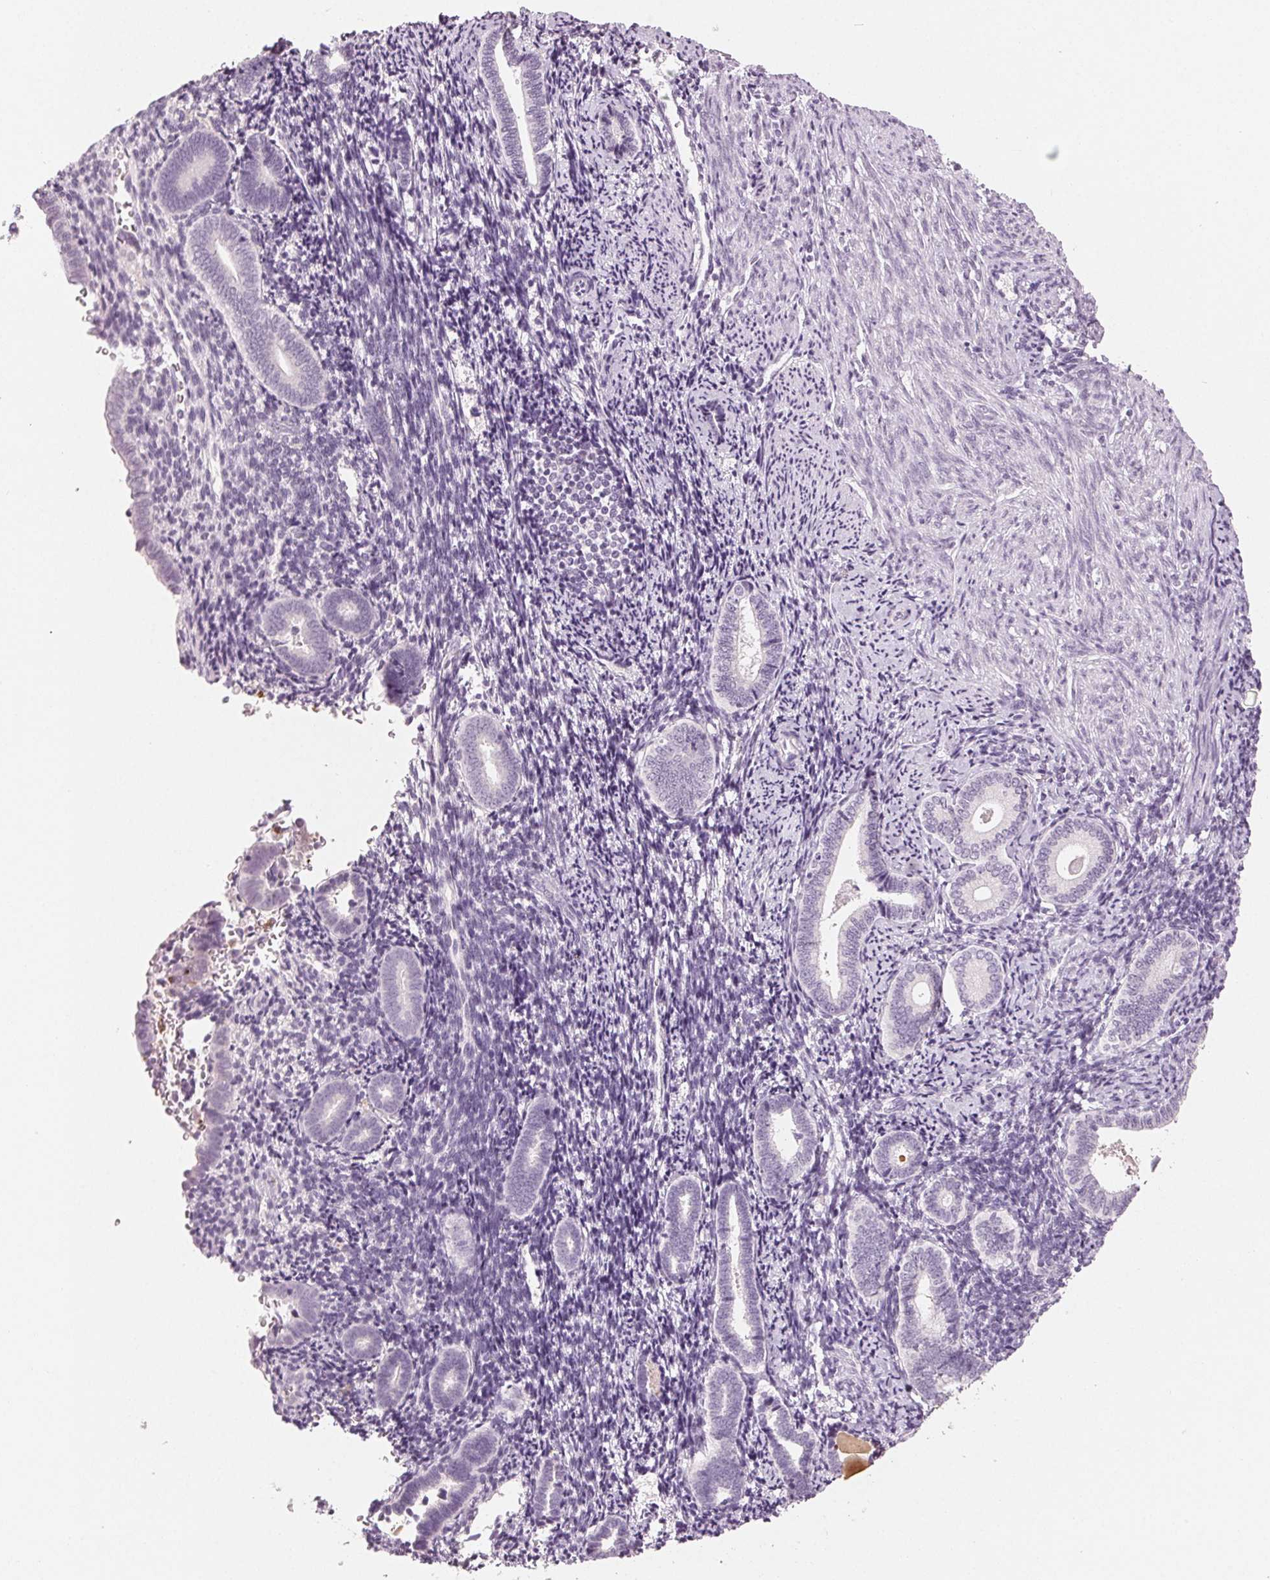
{"staining": {"intensity": "negative", "quantity": "none", "location": "none"}, "tissue": "endometrium", "cell_type": "Cells in endometrial stroma", "image_type": "normal", "snomed": [{"axis": "morphology", "description": "Normal tissue, NOS"}, {"axis": "topography", "description": "Endometrium"}], "caption": "Photomicrograph shows no significant protein positivity in cells in endometrial stroma of benign endometrium.", "gene": "LTF", "patient": {"sex": "female", "age": 57}}